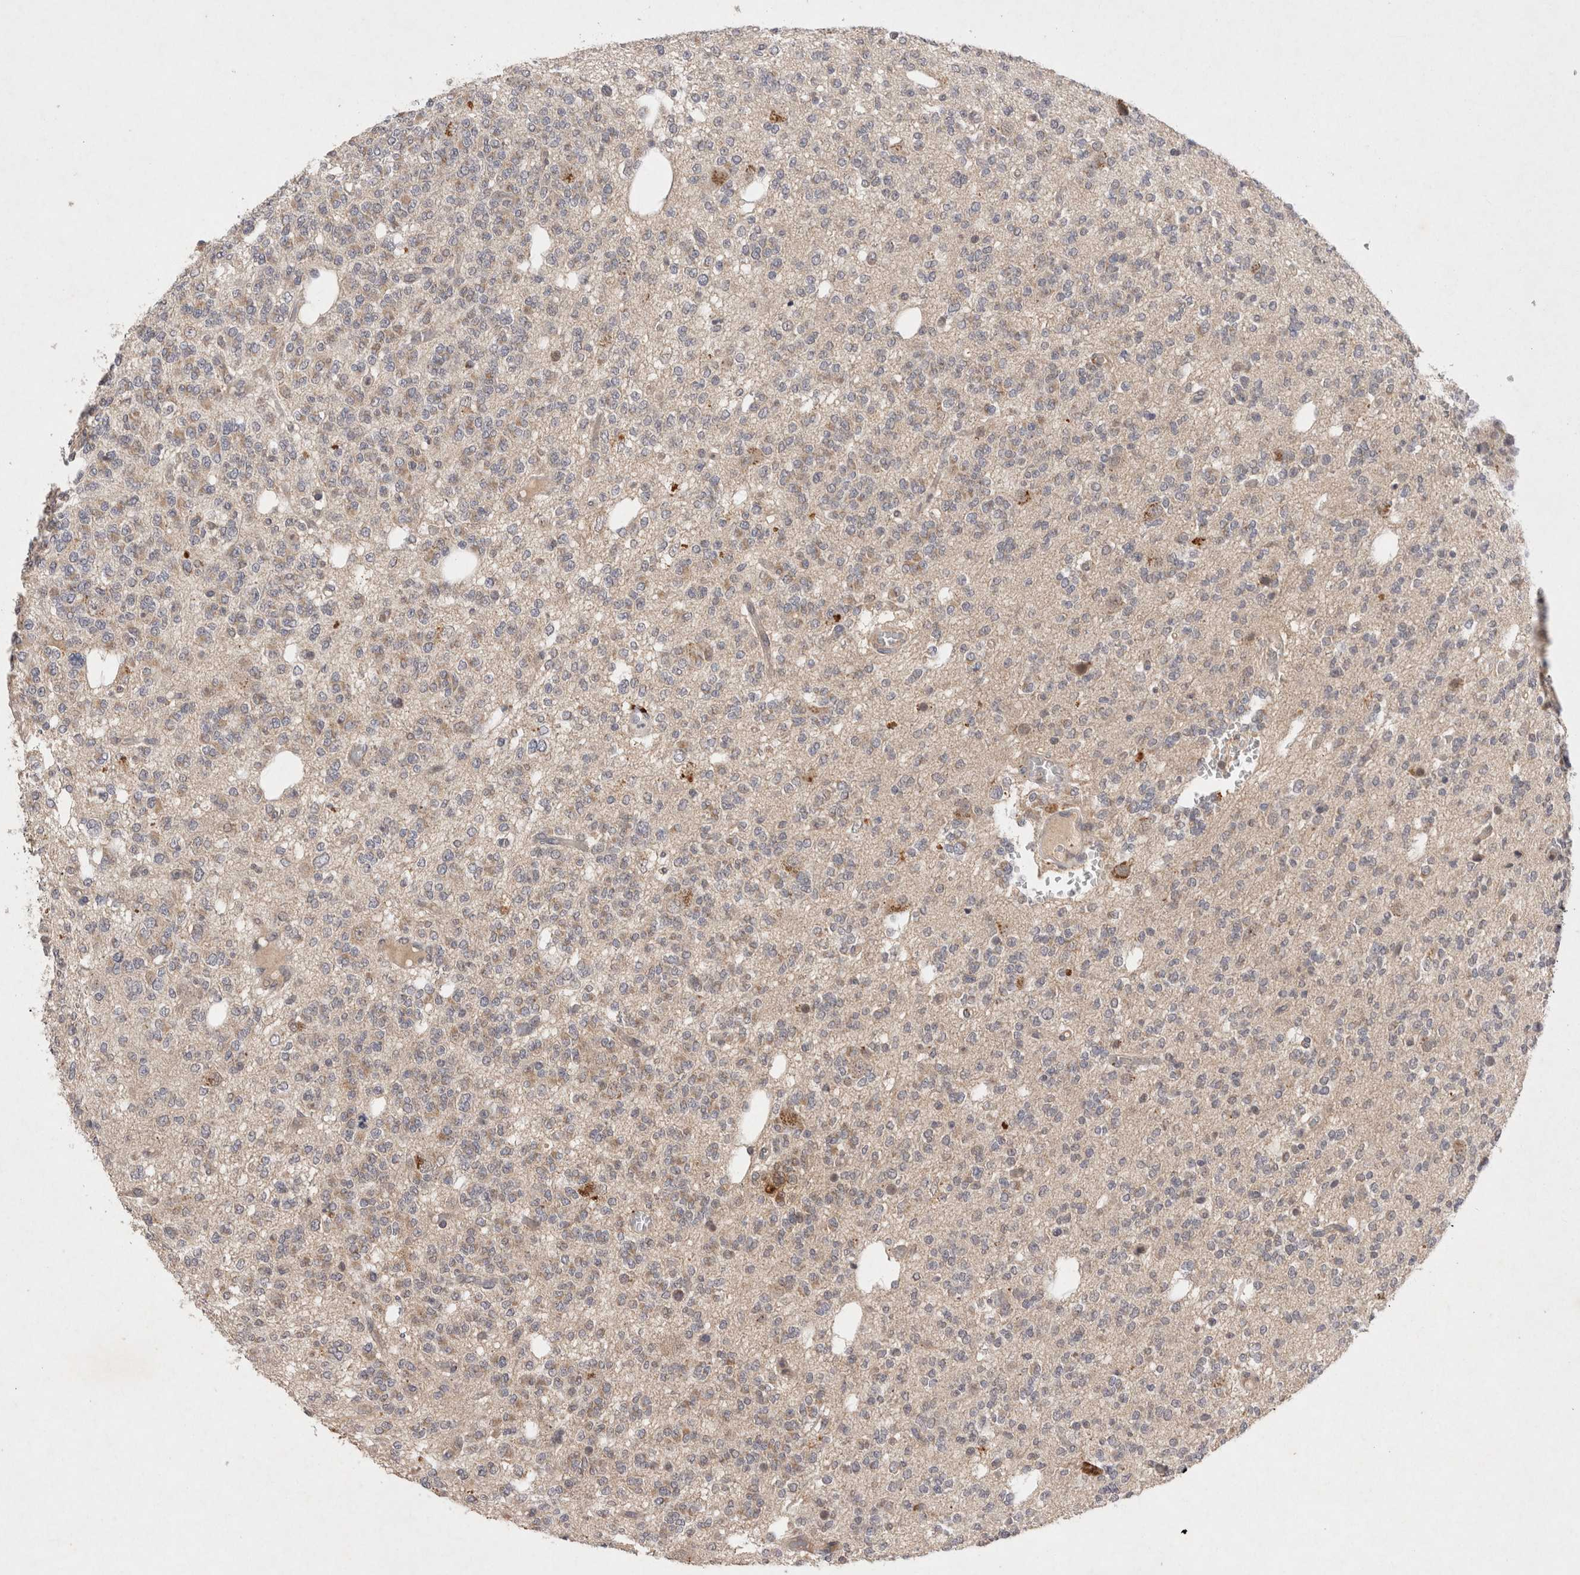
{"staining": {"intensity": "weak", "quantity": "<25%", "location": "cytoplasmic/membranous"}, "tissue": "glioma", "cell_type": "Tumor cells", "image_type": "cancer", "snomed": [{"axis": "morphology", "description": "Glioma, malignant, Low grade"}, {"axis": "topography", "description": "Brain"}], "caption": "The histopathology image reveals no staining of tumor cells in glioma.", "gene": "RASSF3", "patient": {"sex": "male", "age": 38}}